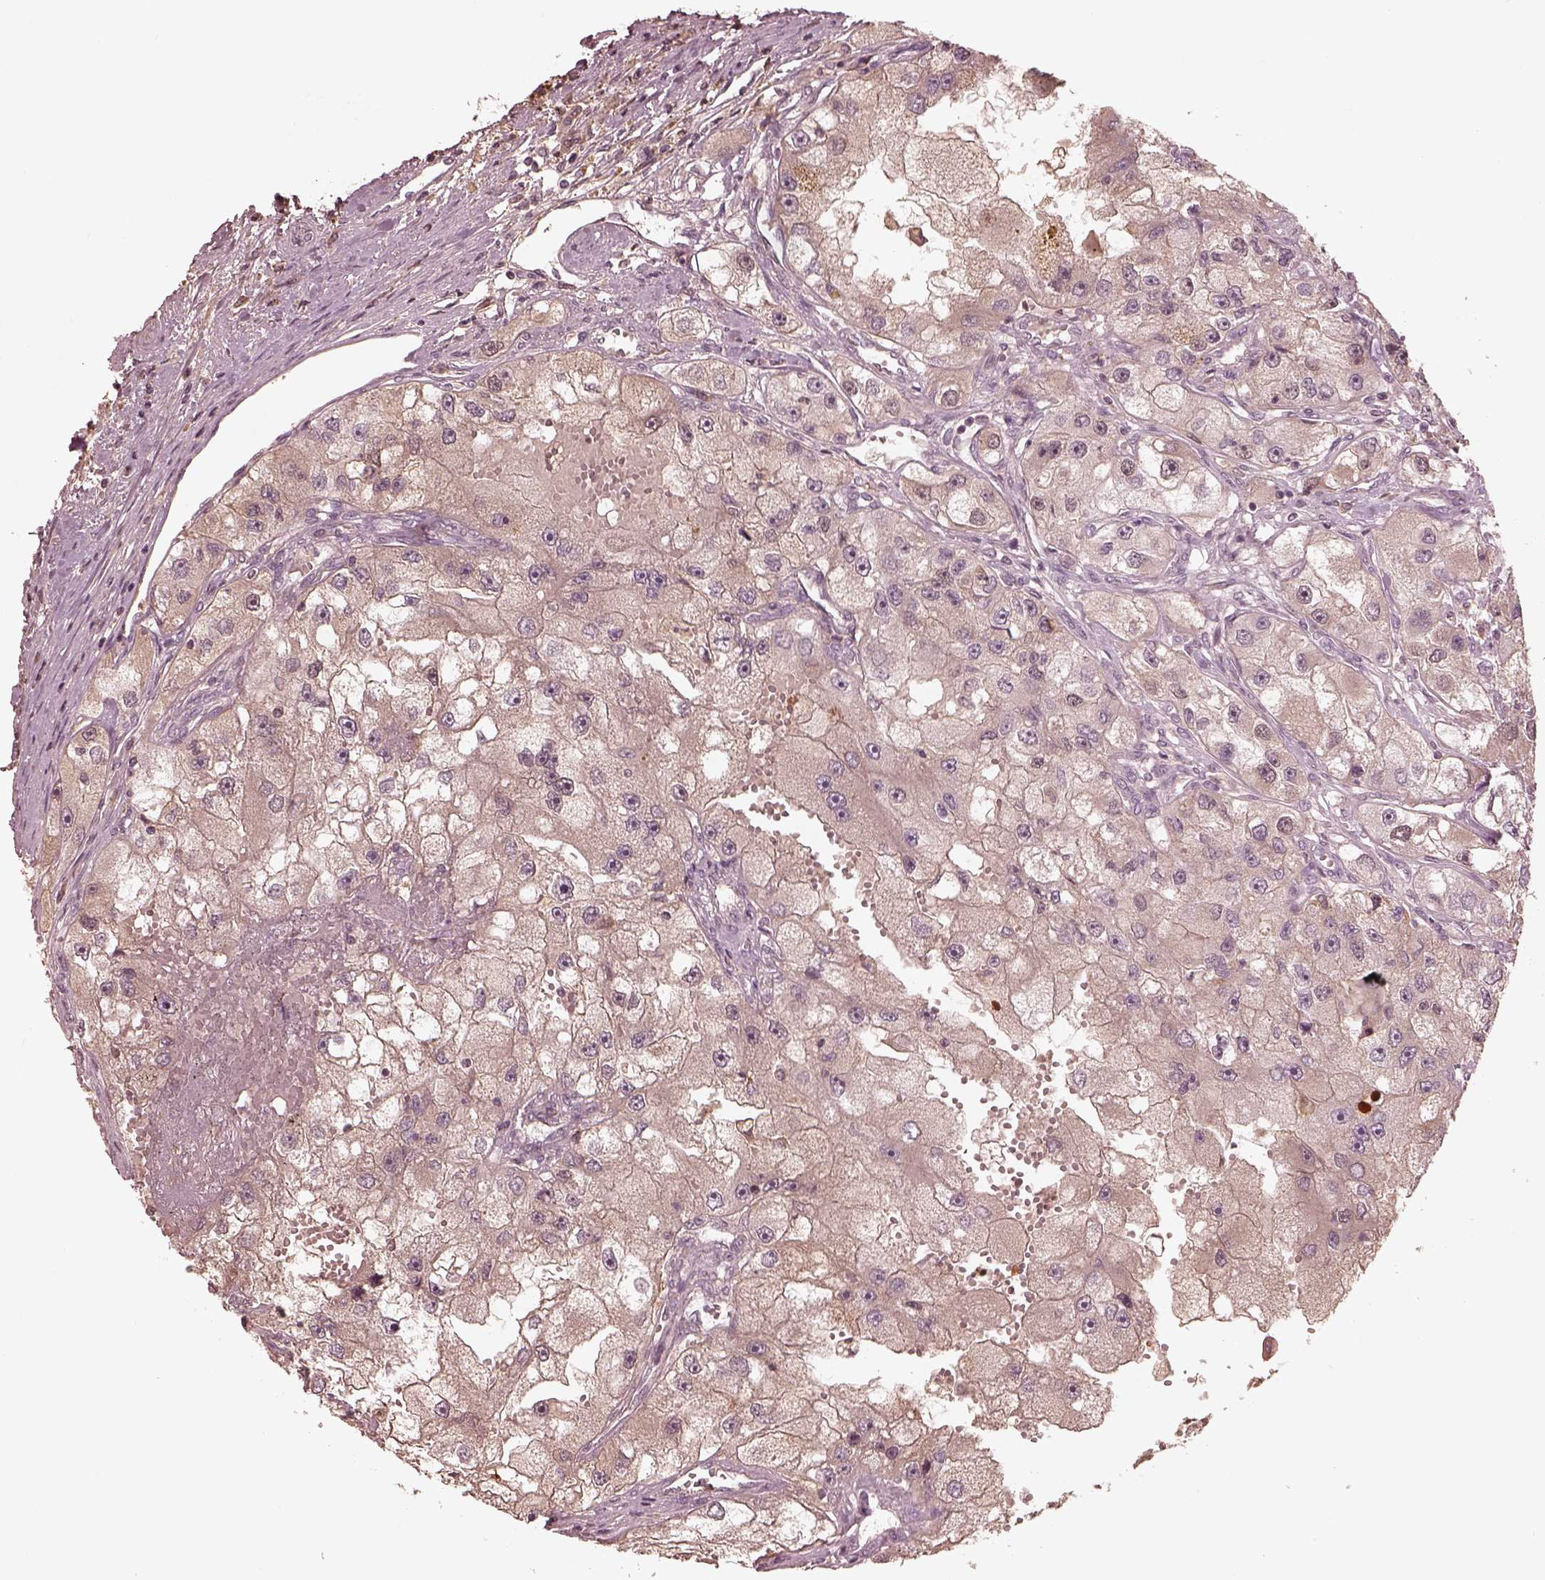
{"staining": {"intensity": "negative", "quantity": "none", "location": "none"}, "tissue": "renal cancer", "cell_type": "Tumor cells", "image_type": "cancer", "snomed": [{"axis": "morphology", "description": "Adenocarcinoma, NOS"}, {"axis": "topography", "description": "Kidney"}], "caption": "High magnification brightfield microscopy of renal cancer stained with DAB (brown) and counterstained with hematoxylin (blue): tumor cells show no significant expression.", "gene": "TF", "patient": {"sex": "male", "age": 63}}